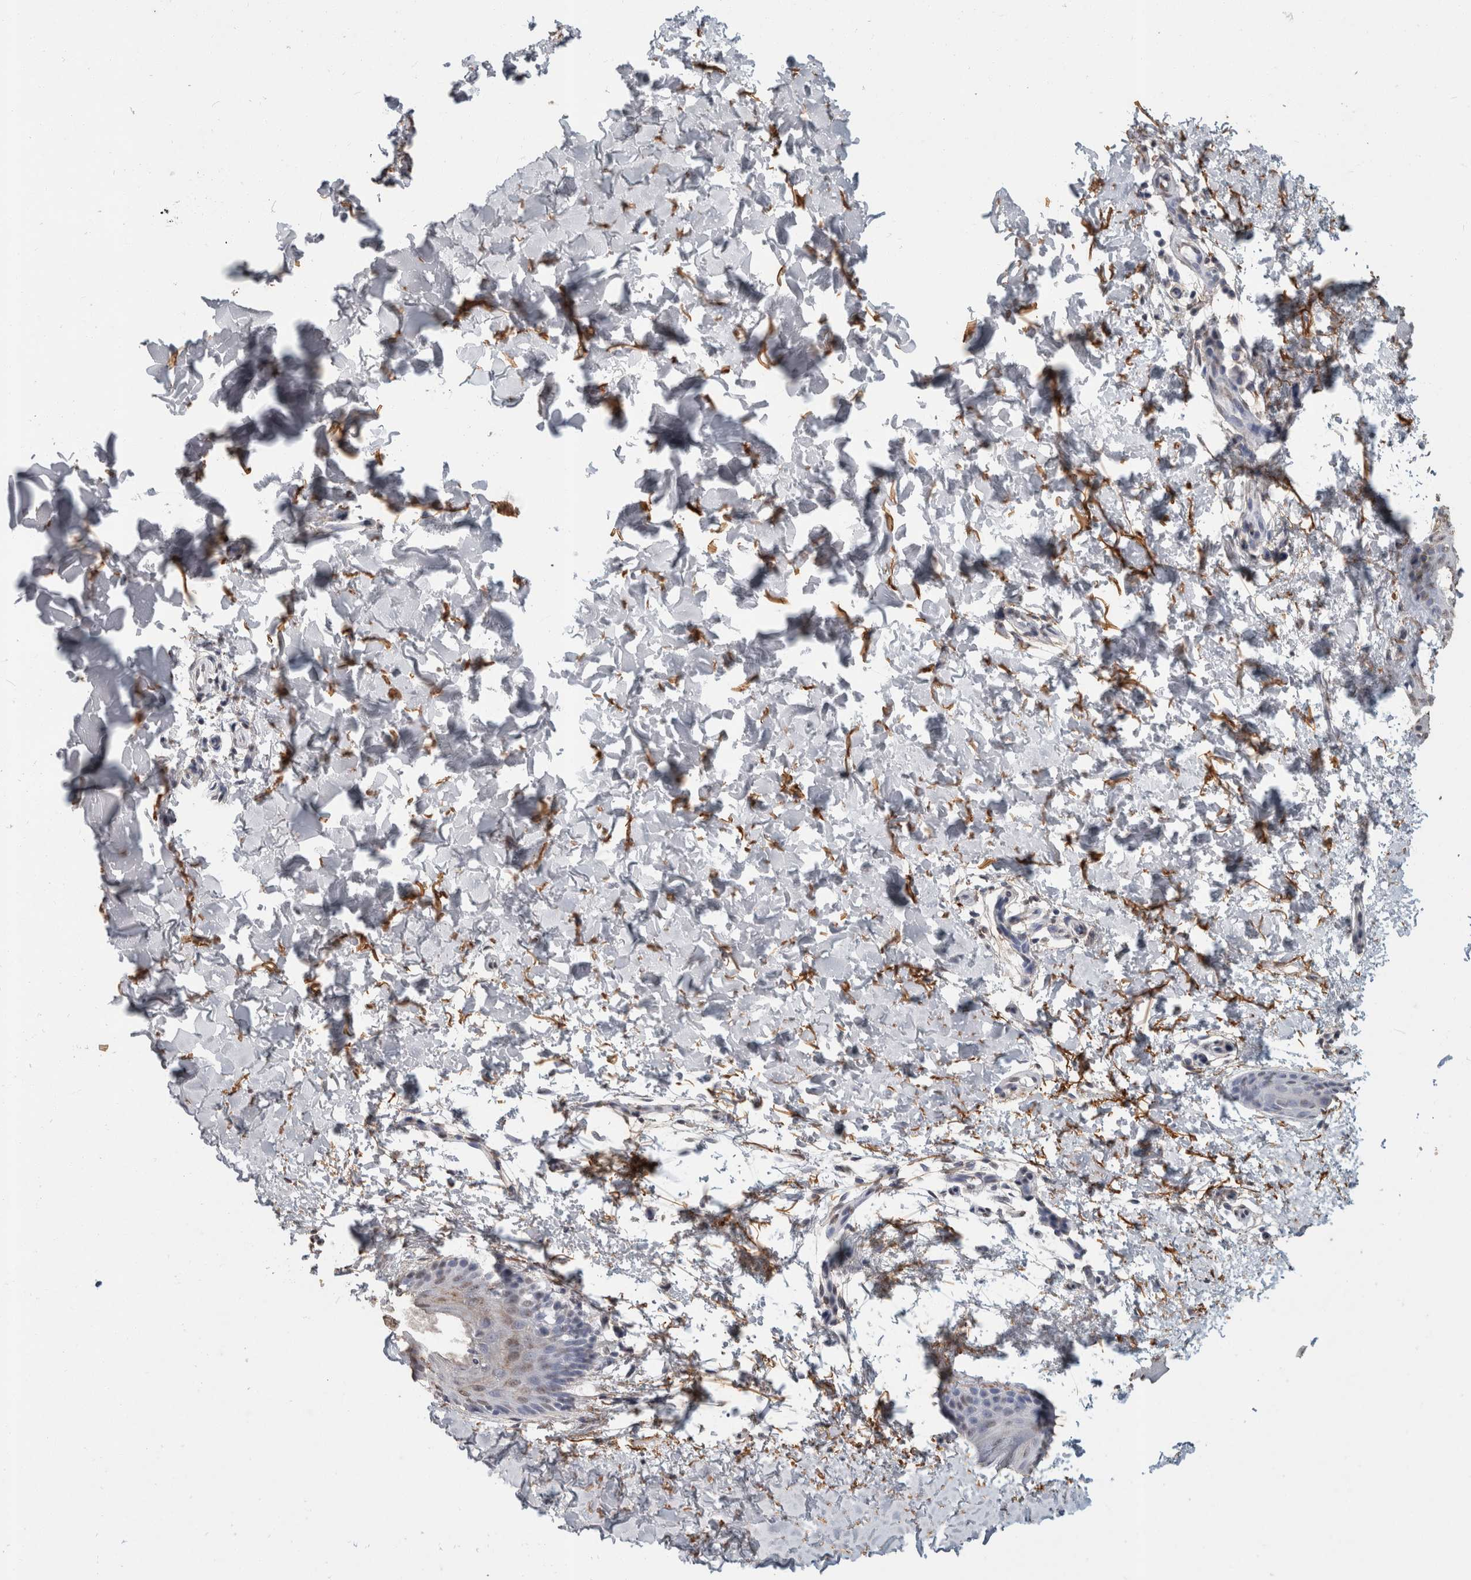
{"staining": {"intensity": "moderate", "quantity": ">75%", "location": "cytoplasmic/membranous"}, "tissue": "skin", "cell_type": "Fibroblasts", "image_type": "normal", "snomed": [{"axis": "morphology", "description": "Normal tissue, NOS"}, {"axis": "morphology", "description": "Neoplasm, benign, NOS"}, {"axis": "topography", "description": "Skin"}, {"axis": "topography", "description": "Soft tissue"}], "caption": "IHC micrograph of benign human skin stained for a protein (brown), which displays medium levels of moderate cytoplasmic/membranous expression in about >75% of fibroblasts.", "gene": "LTBP1", "patient": {"sex": "male", "age": 26}}